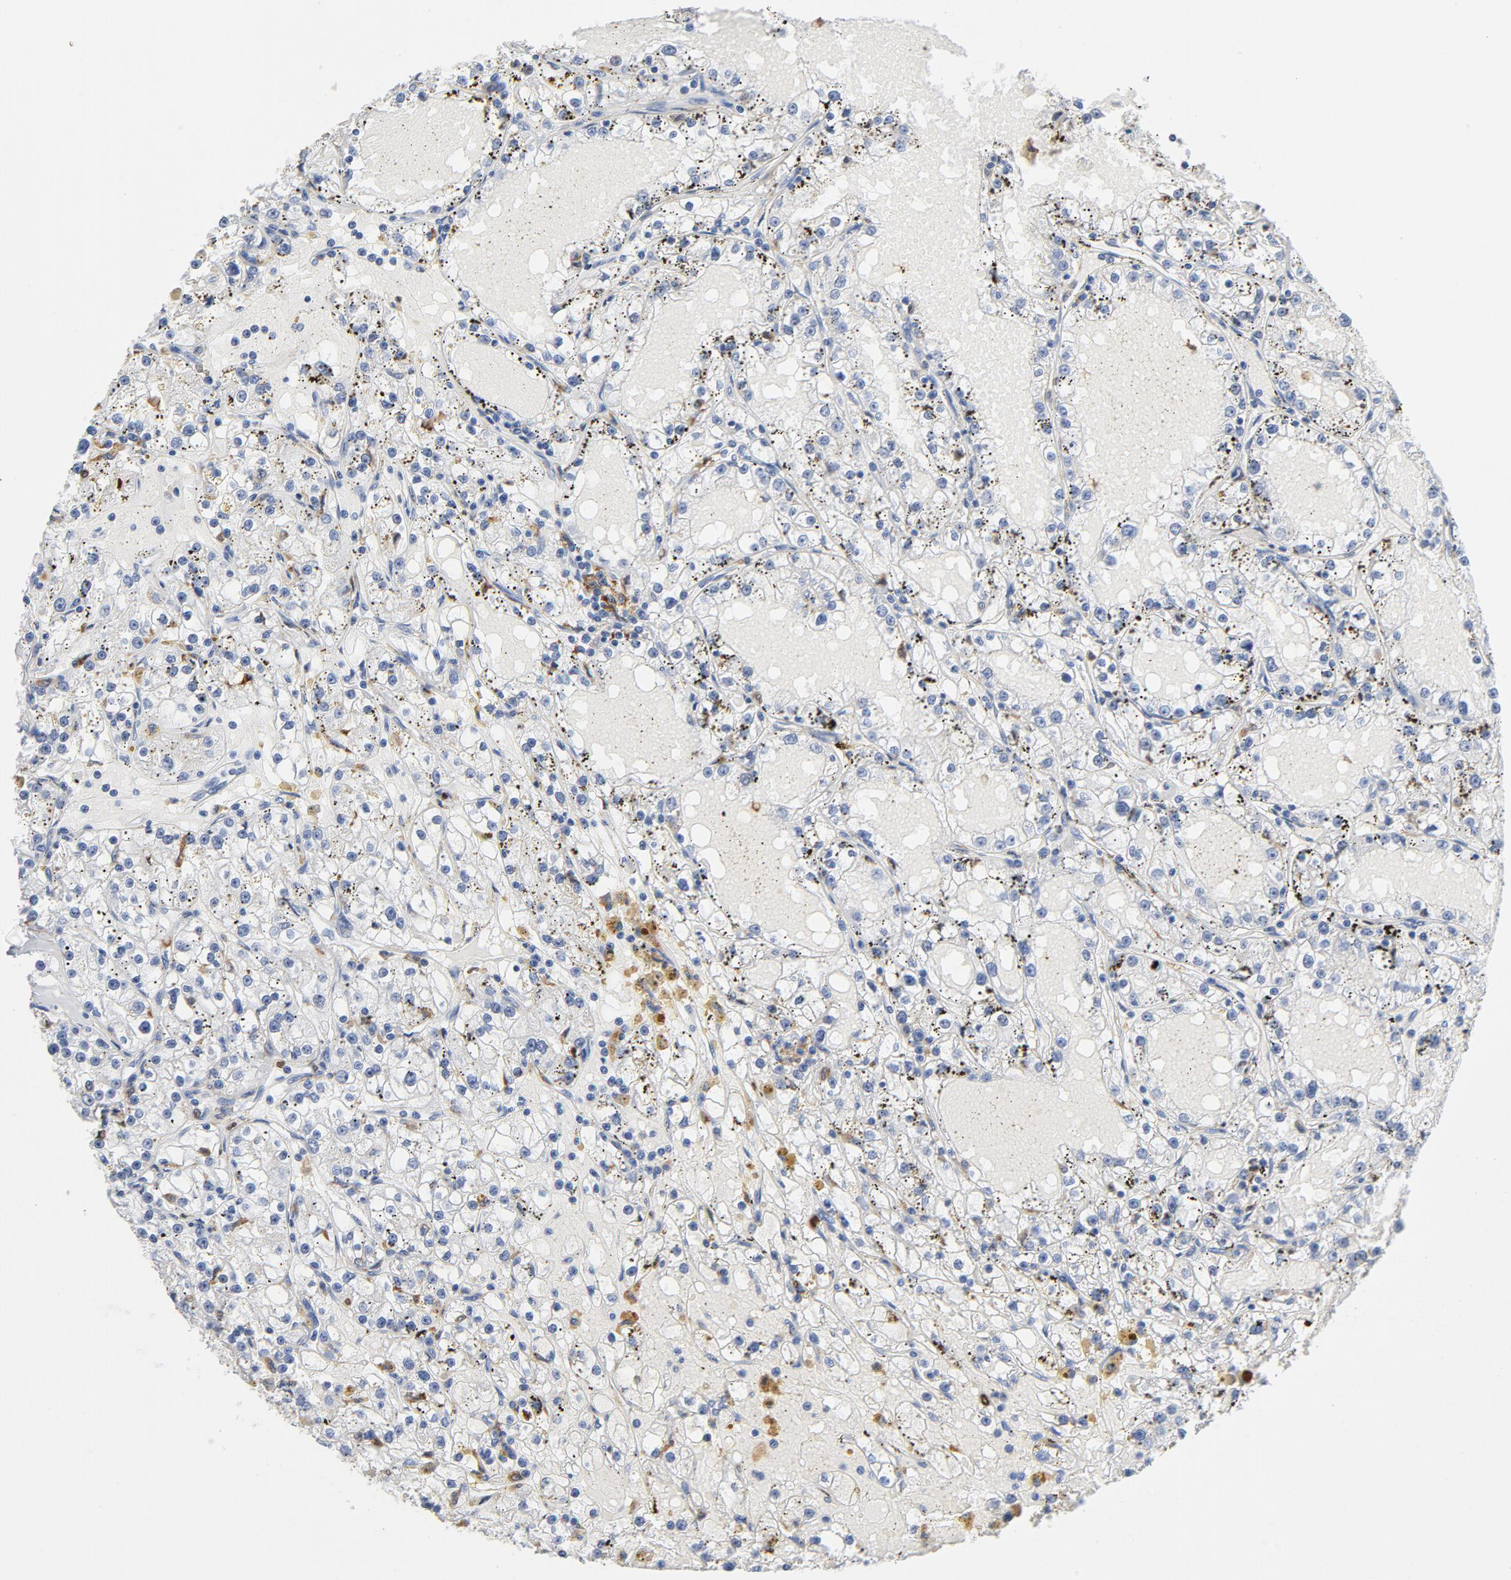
{"staining": {"intensity": "negative", "quantity": "none", "location": "none"}, "tissue": "renal cancer", "cell_type": "Tumor cells", "image_type": "cancer", "snomed": [{"axis": "morphology", "description": "Adenocarcinoma, NOS"}, {"axis": "topography", "description": "Kidney"}], "caption": "The immunohistochemistry photomicrograph has no significant staining in tumor cells of renal cancer tissue. (IHC, brightfield microscopy, high magnification).", "gene": "NCF1", "patient": {"sex": "male", "age": 56}}